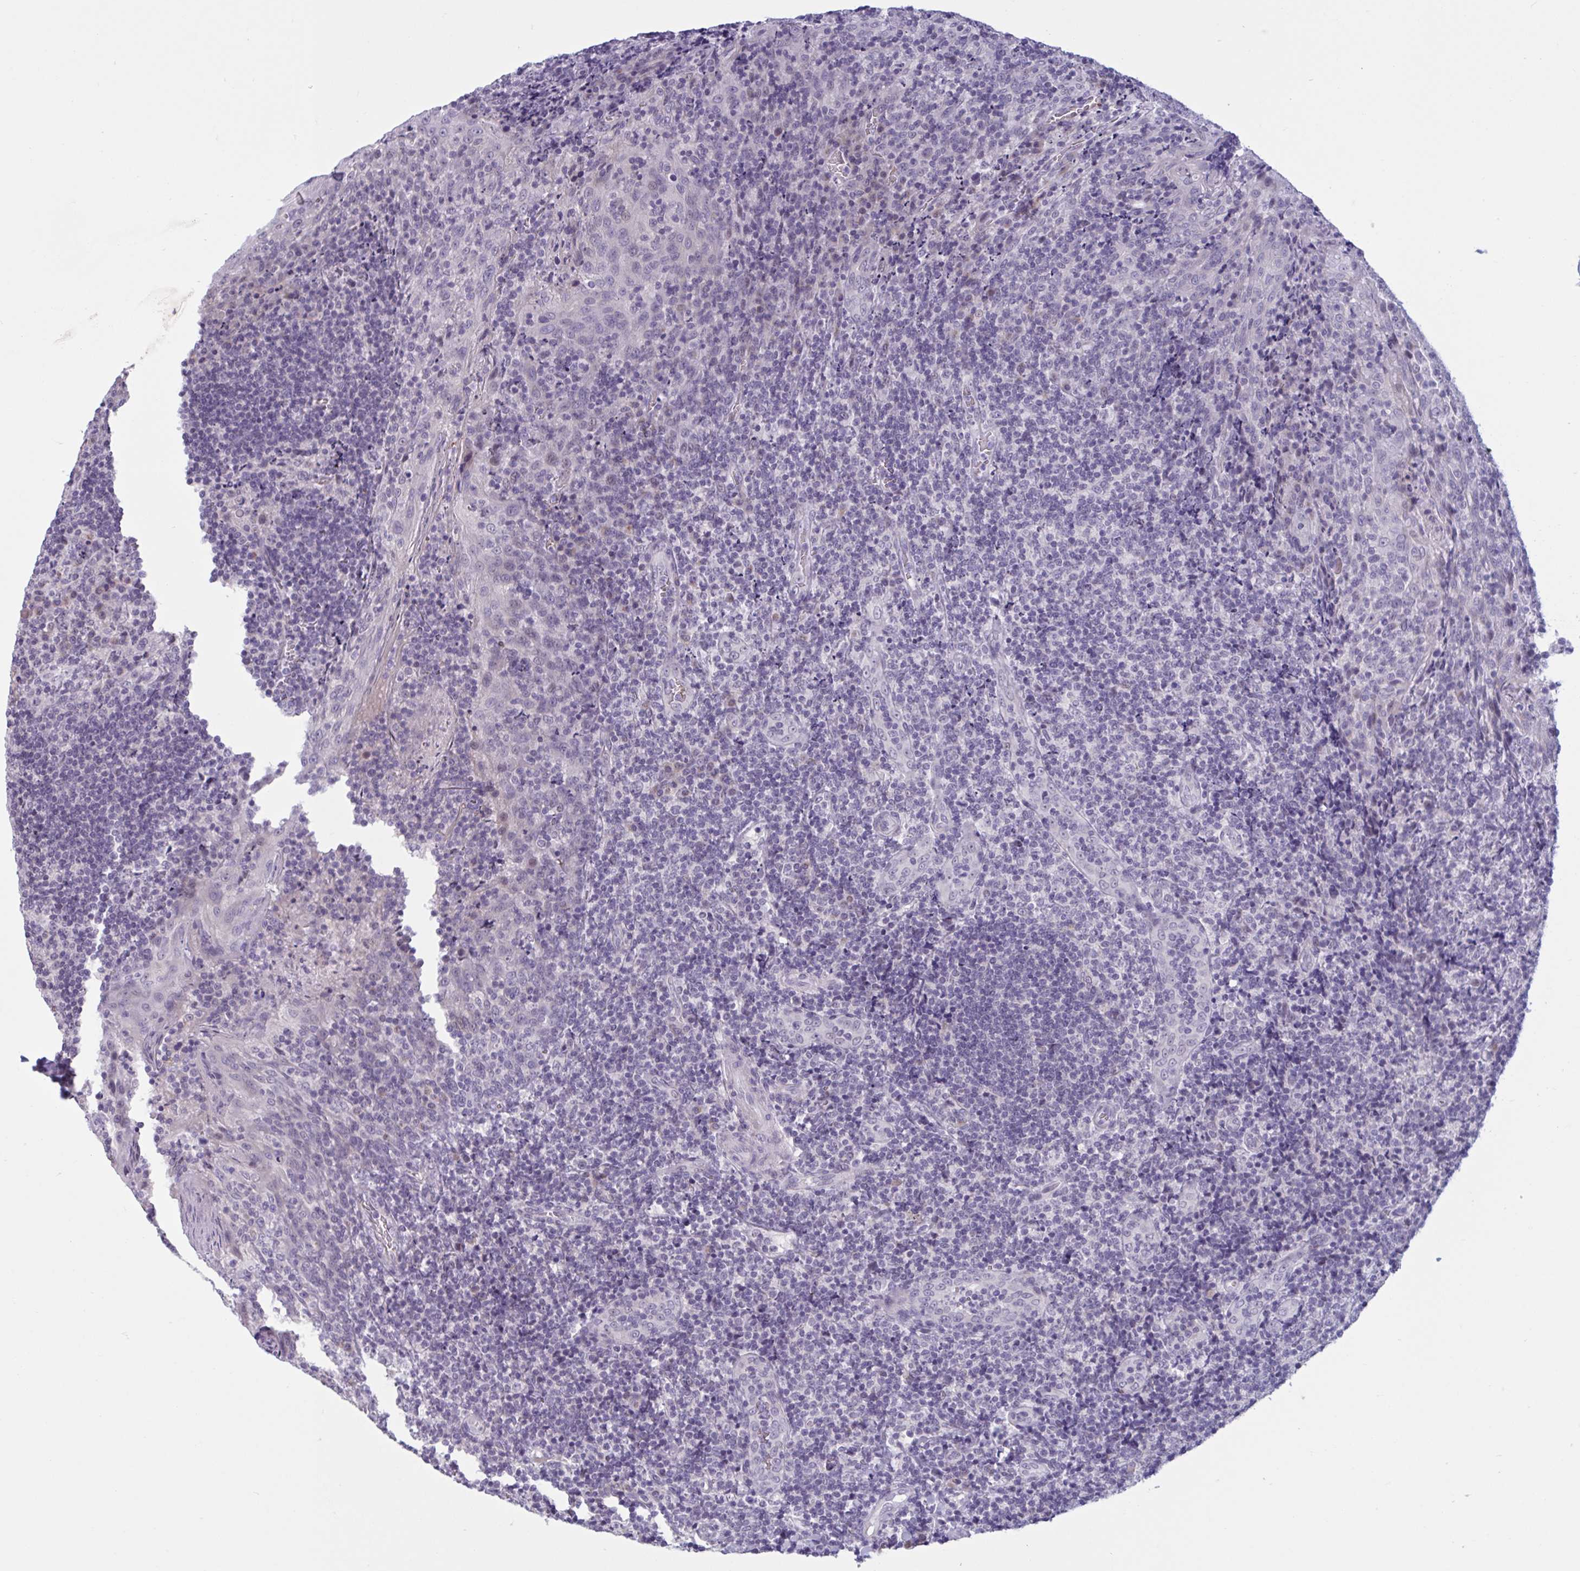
{"staining": {"intensity": "negative", "quantity": "none", "location": "none"}, "tissue": "tonsil", "cell_type": "Germinal center cells", "image_type": "normal", "snomed": [{"axis": "morphology", "description": "Normal tissue, NOS"}, {"axis": "topography", "description": "Tonsil"}], "caption": "Immunohistochemistry (IHC) of normal human tonsil displays no expression in germinal center cells. (Brightfield microscopy of DAB (3,3'-diaminobenzidine) immunohistochemistry (IHC) at high magnification).", "gene": "HSD11B2", "patient": {"sex": "male", "age": 17}}